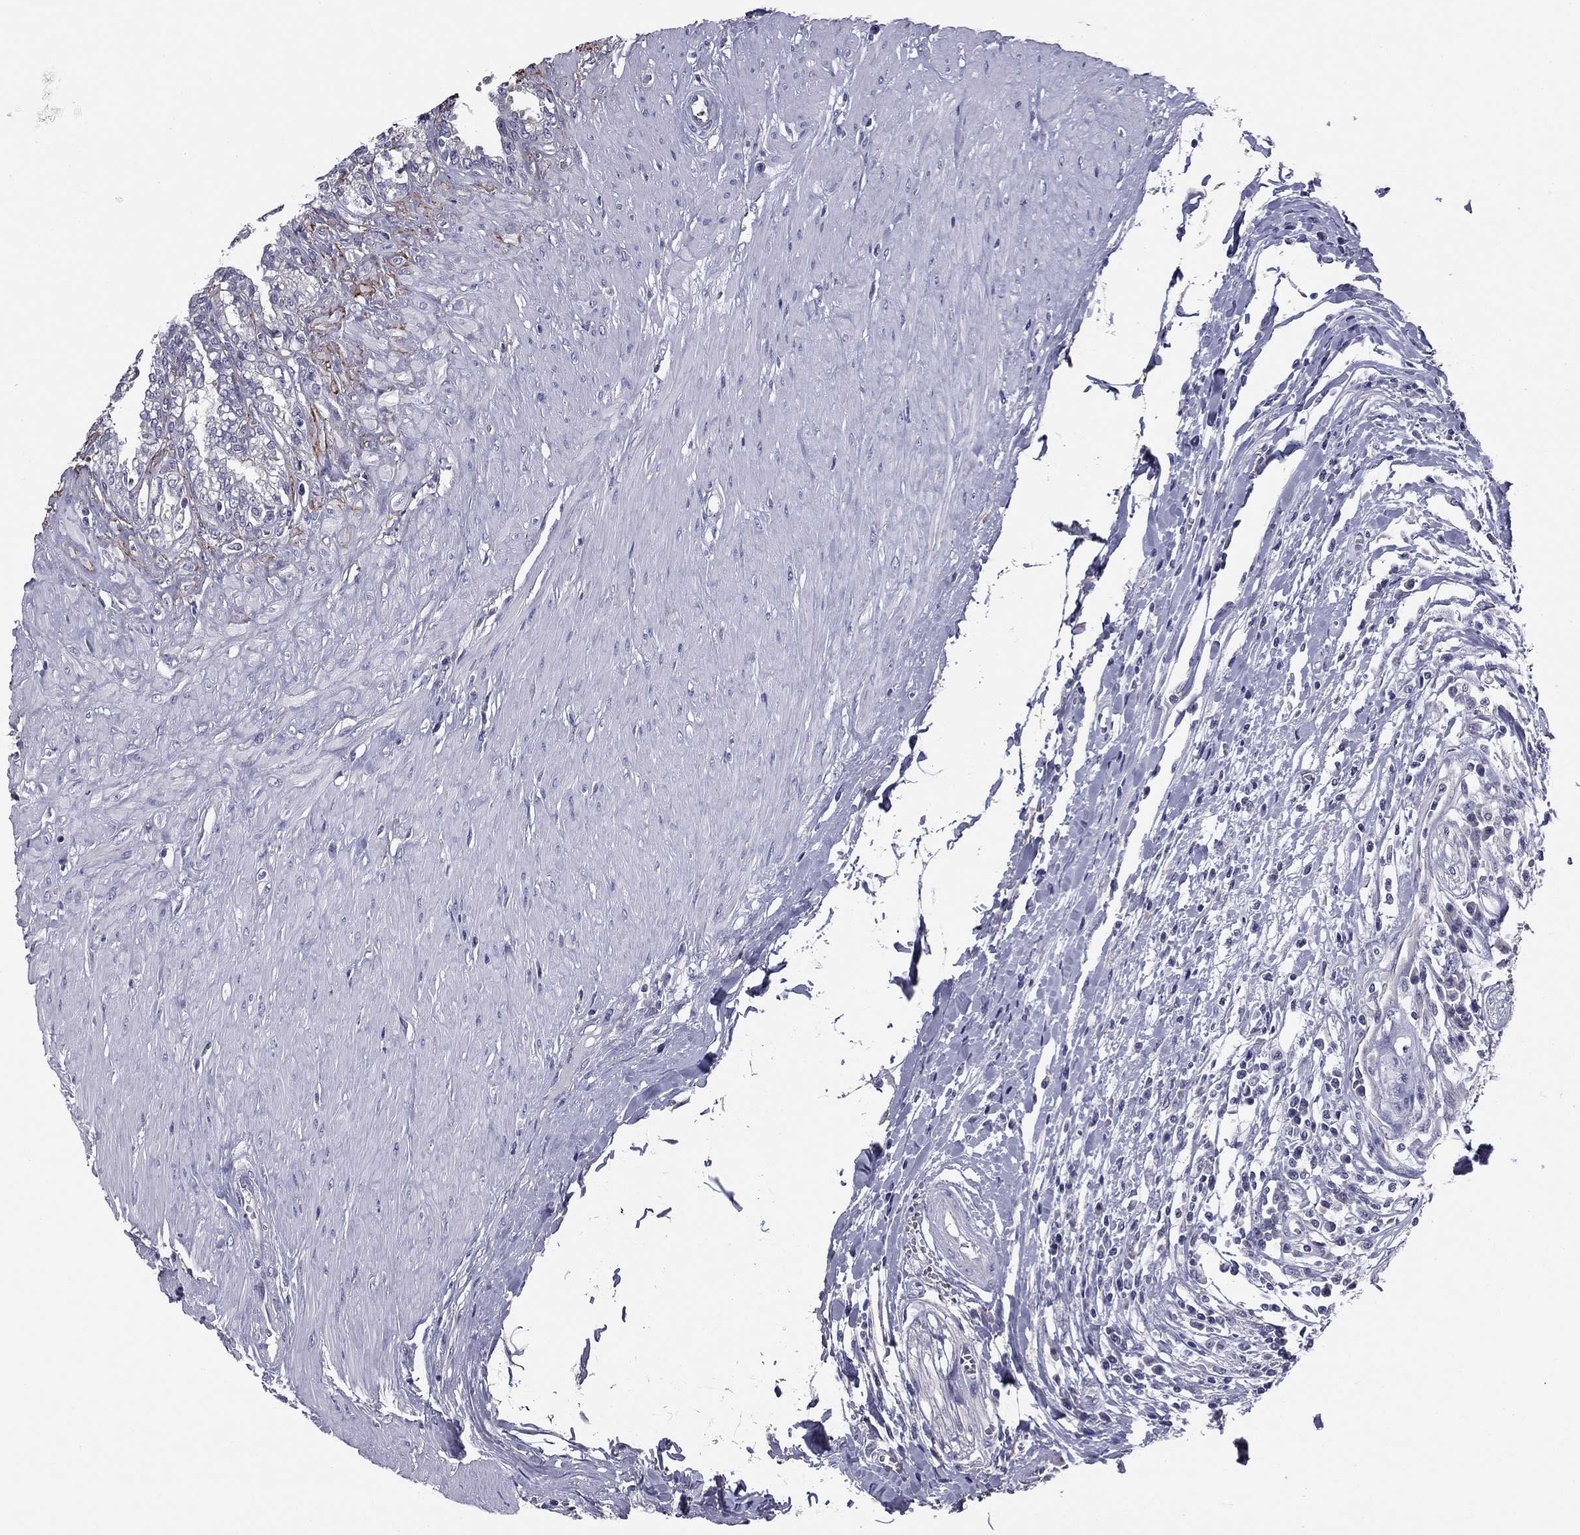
{"staining": {"intensity": "negative", "quantity": "none", "location": "none"}, "tissue": "seminal vesicle", "cell_type": "Glandular cells", "image_type": "normal", "snomed": [{"axis": "morphology", "description": "Normal tissue, NOS"}, {"axis": "morphology", "description": "Urothelial carcinoma, NOS"}, {"axis": "topography", "description": "Urinary bladder"}, {"axis": "topography", "description": "Seminal veicle"}], "caption": "This is an immunohistochemistry micrograph of normal human seminal vesicle. There is no expression in glandular cells.", "gene": "REXO5", "patient": {"sex": "male", "age": 76}}